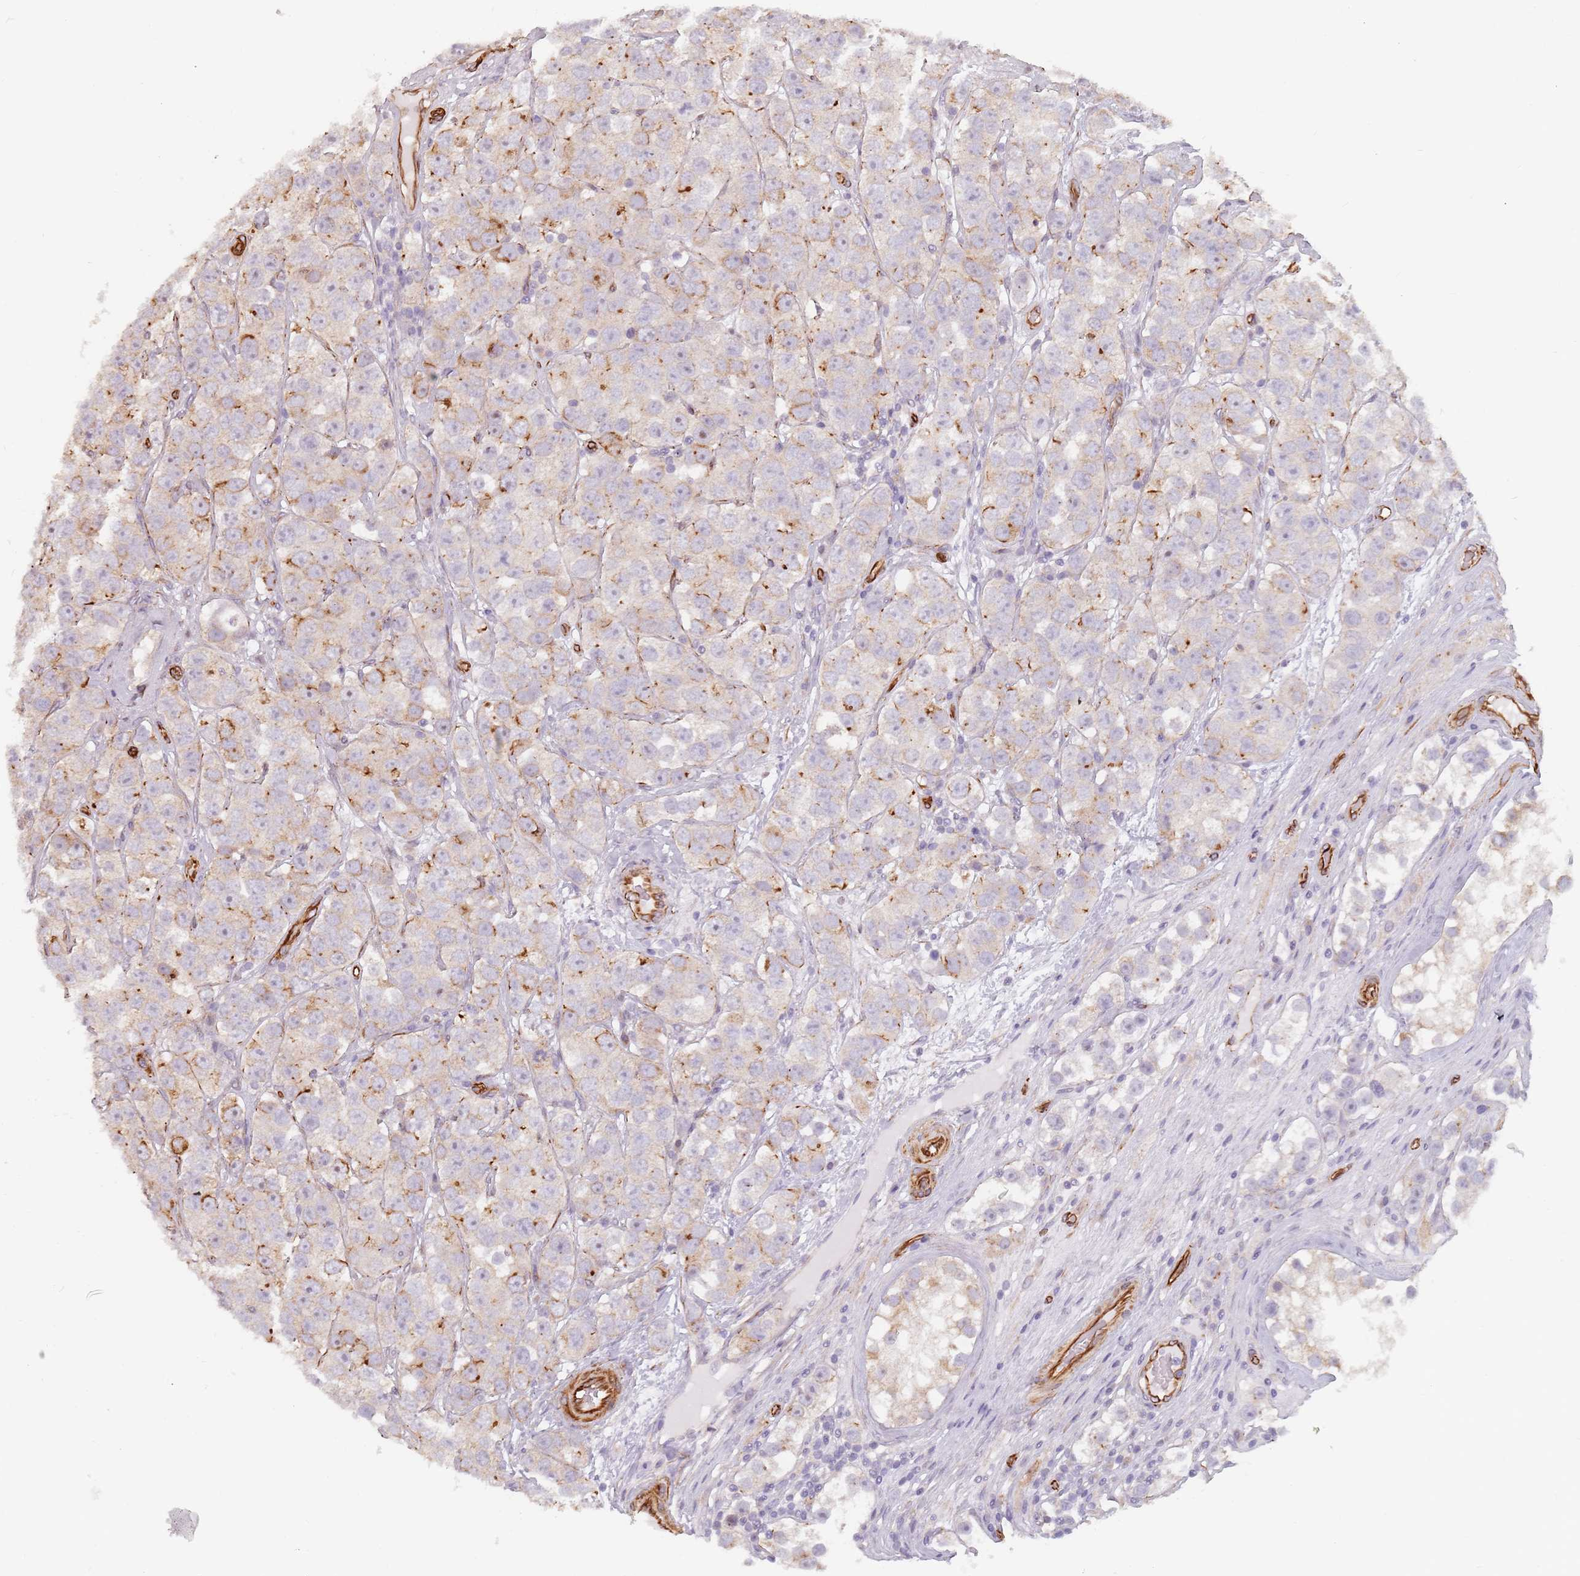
{"staining": {"intensity": "weak", "quantity": "<25%", "location": "cytoplasmic/membranous"}, "tissue": "testis cancer", "cell_type": "Tumor cells", "image_type": "cancer", "snomed": [{"axis": "morphology", "description": "Seminoma, NOS"}, {"axis": "topography", "description": "Testis"}], "caption": "Tumor cells are negative for brown protein staining in seminoma (testis).", "gene": "GAS2L3", "patient": {"sex": "male", "age": 28}}